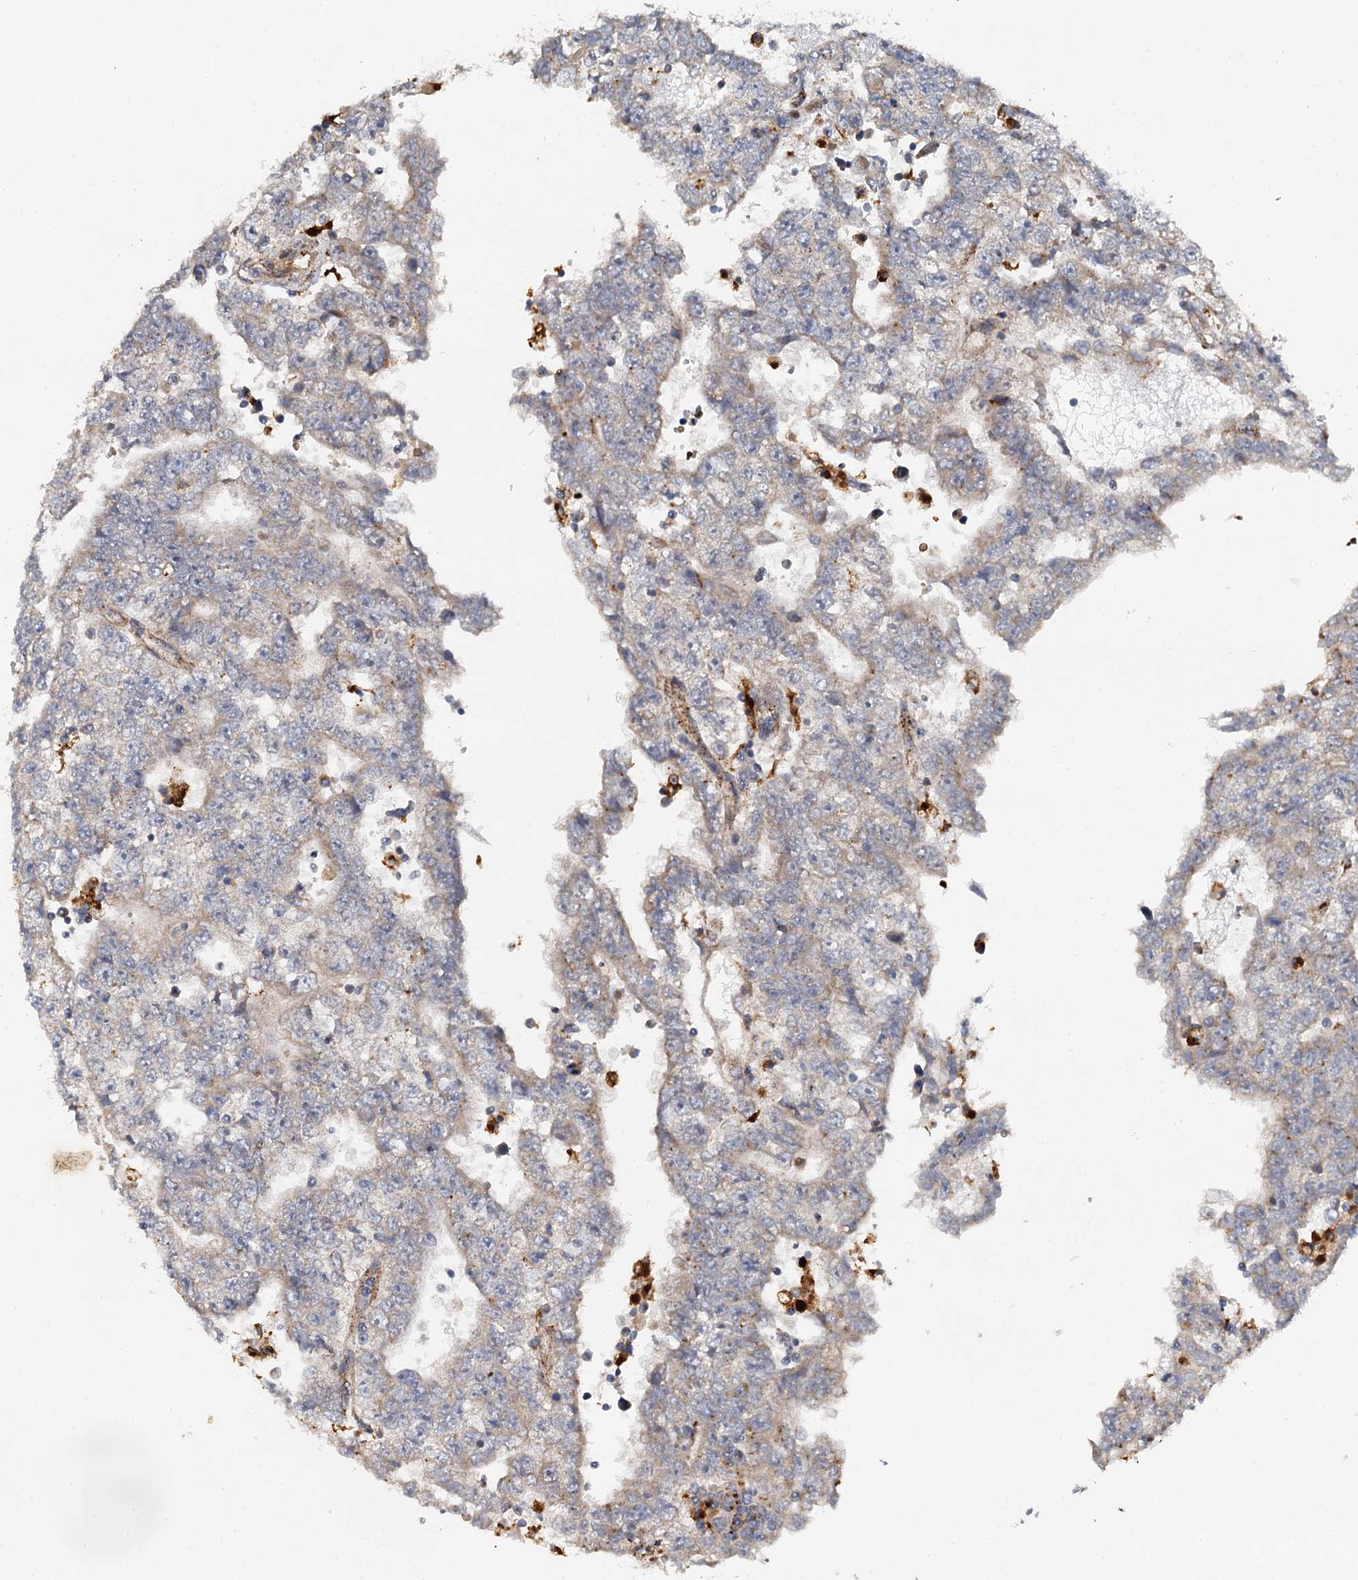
{"staining": {"intensity": "weak", "quantity": "<25%", "location": "cytoplasmic/membranous"}, "tissue": "testis cancer", "cell_type": "Tumor cells", "image_type": "cancer", "snomed": [{"axis": "morphology", "description": "Carcinoma, Embryonal, NOS"}, {"axis": "topography", "description": "Testis"}], "caption": "High power microscopy photomicrograph of an immunohistochemistry (IHC) micrograph of testis embryonal carcinoma, revealing no significant positivity in tumor cells.", "gene": "GBA1", "patient": {"sex": "male", "age": 25}}